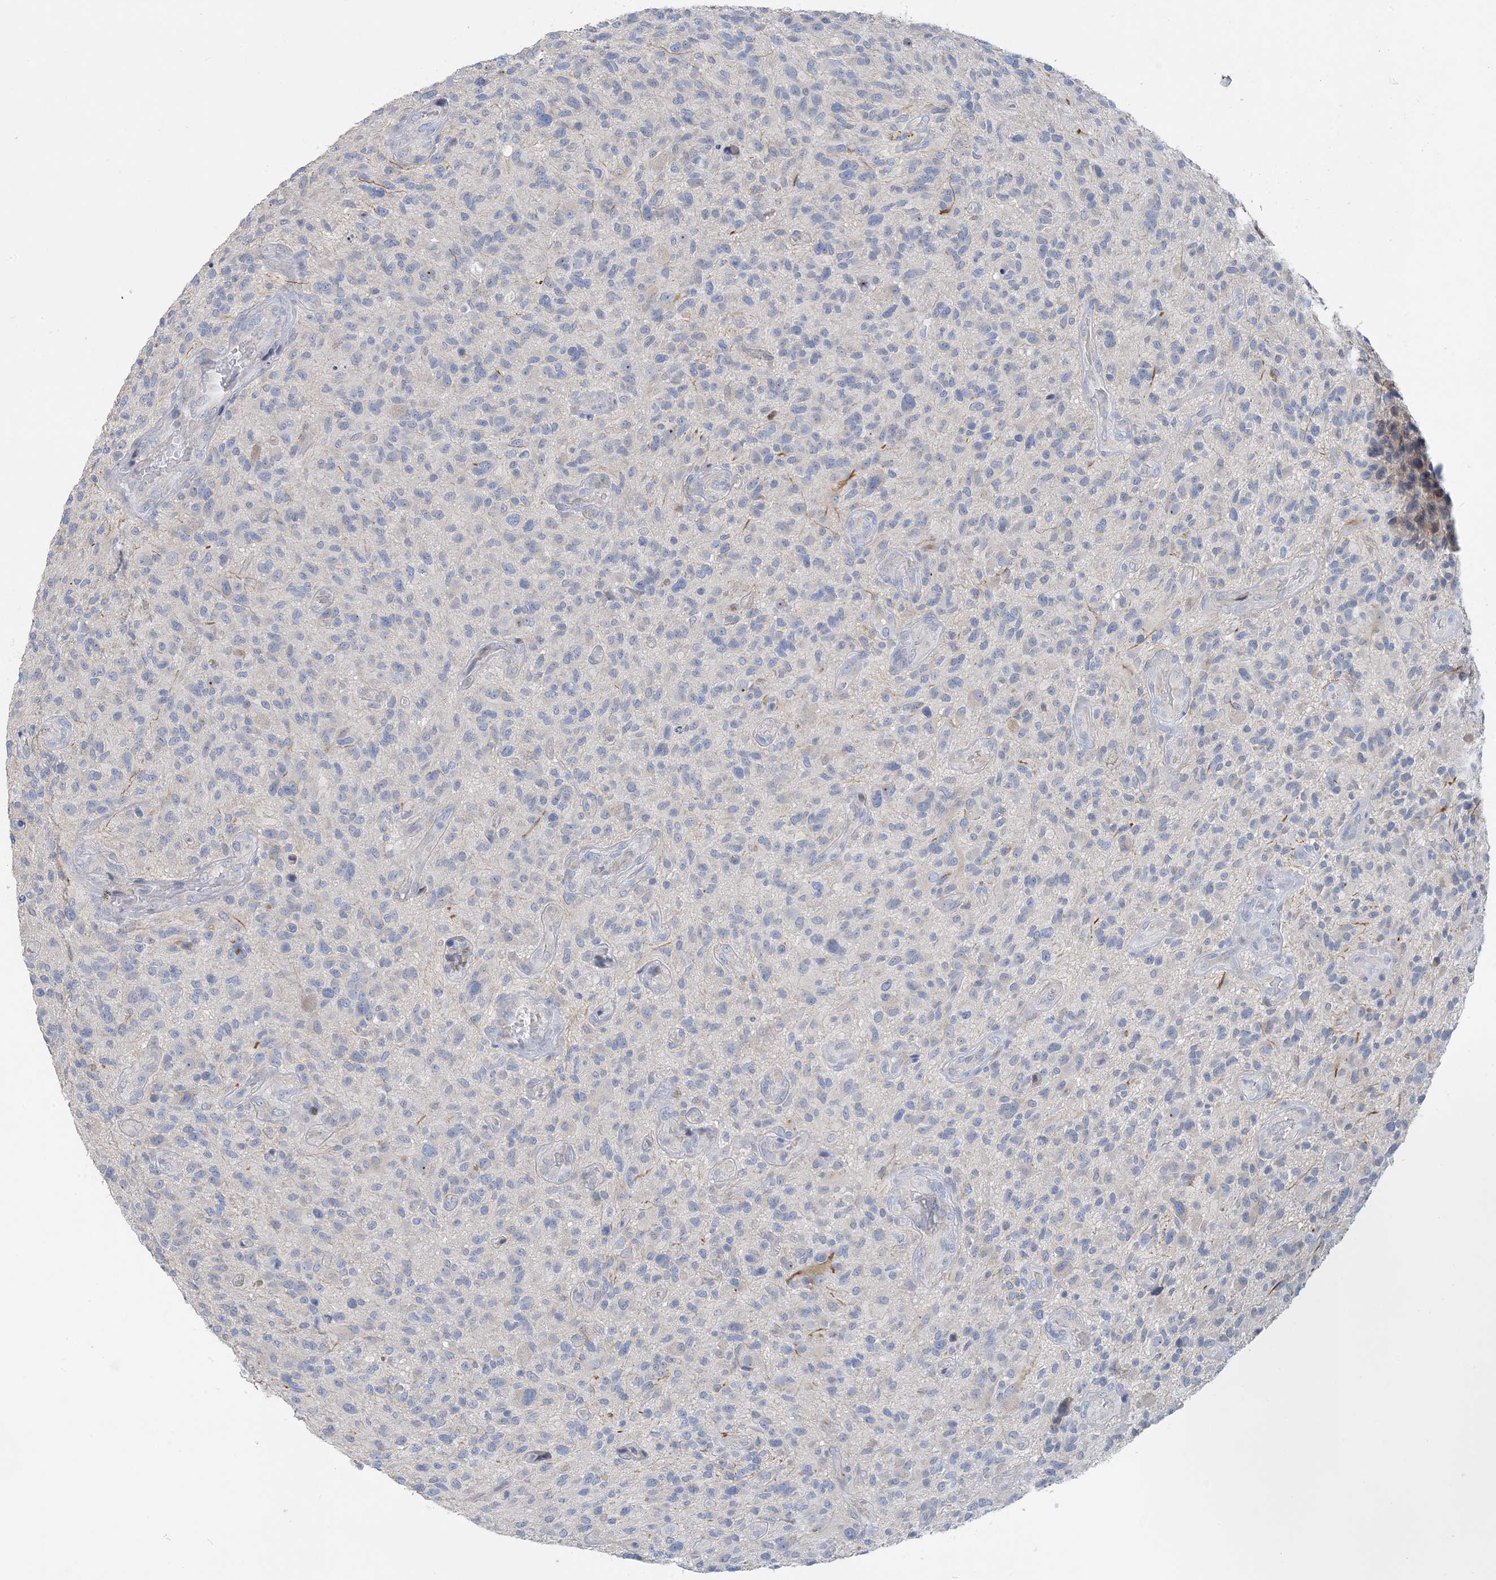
{"staining": {"intensity": "negative", "quantity": "none", "location": "none"}, "tissue": "glioma", "cell_type": "Tumor cells", "image_type": "cancer", "snomed": [{"axis": "morphology", "description": "Glioma, malignant, High grade"}, {"axis": "topography", "description": "Brain"}], "caption": "An immunohistochemistry photomicrograph of malignant glioma (high-grade) is shown. There is no staining in tumor cells of malignant glioma (high-grade).", "gene": "ZCCHC18", "patient": {"sex": "male", "age": 47}}